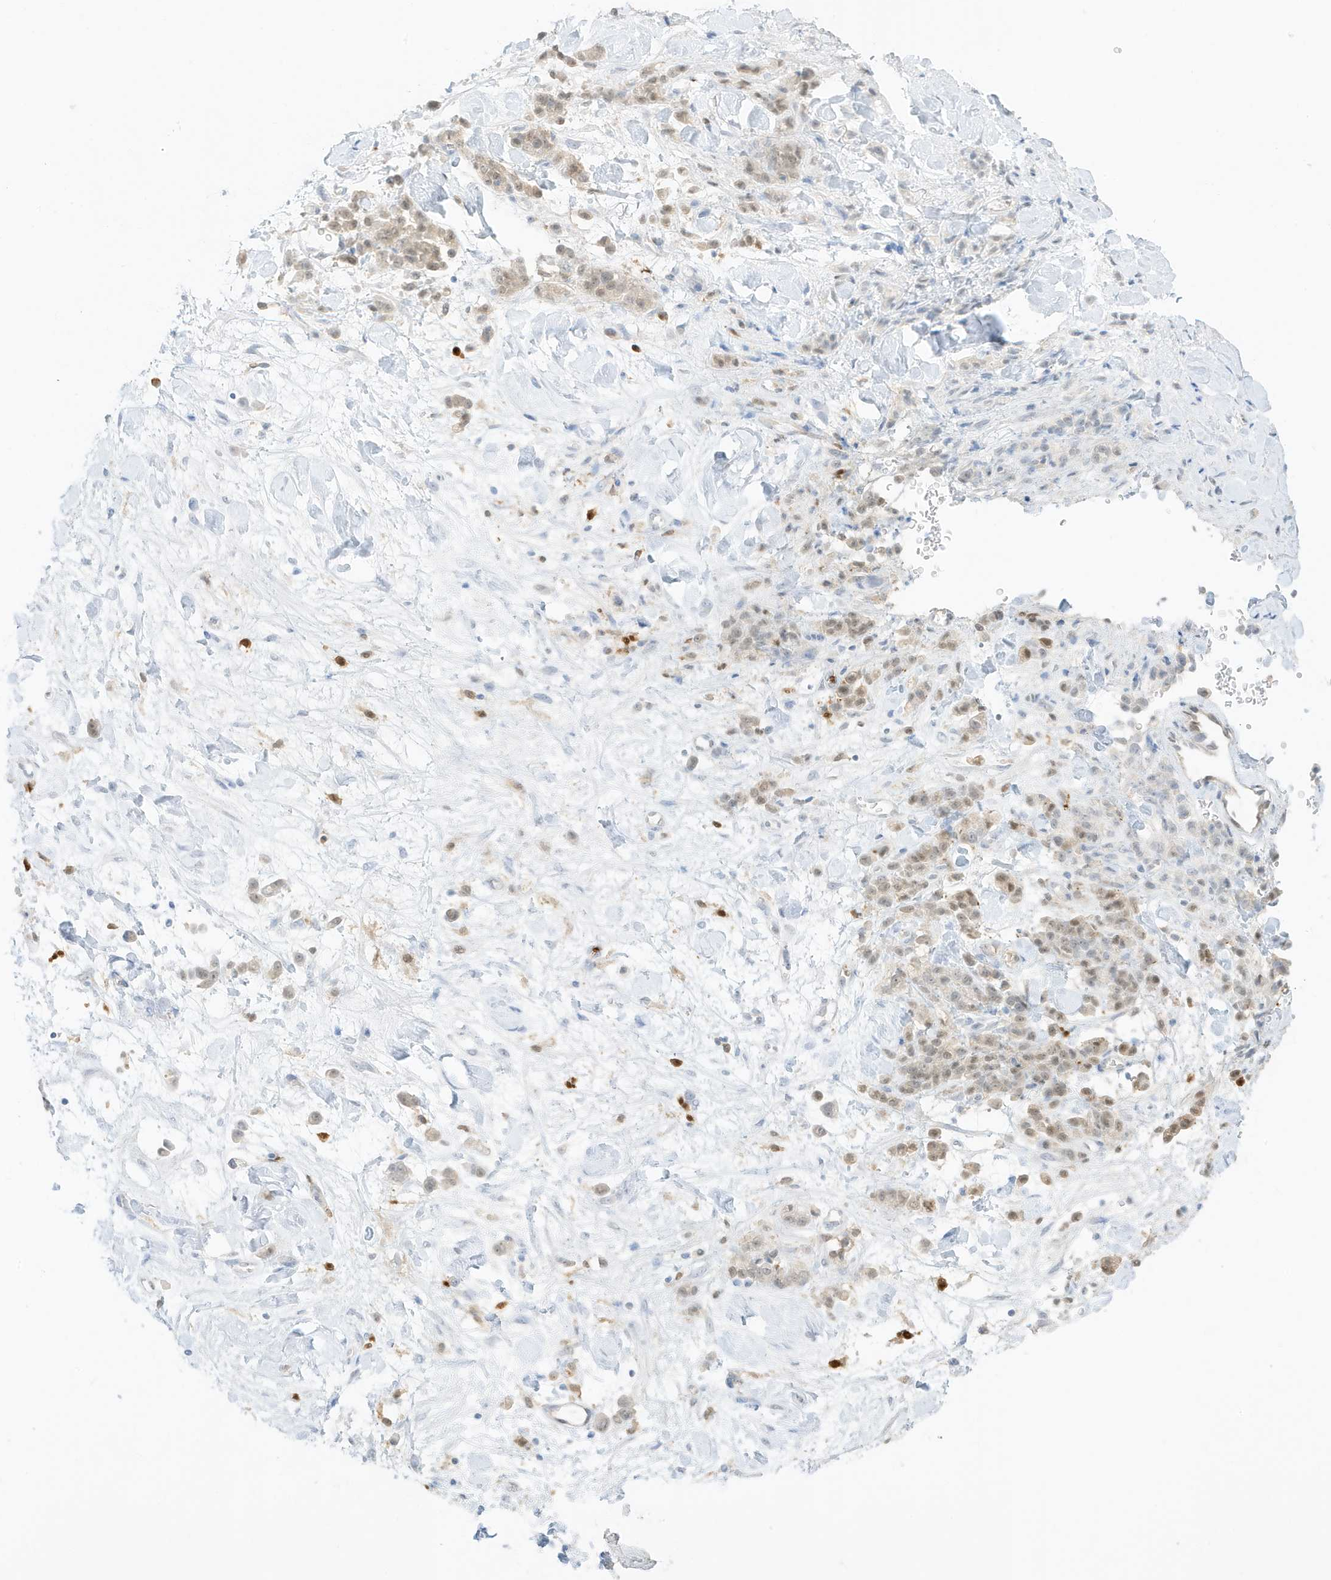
{"staining": {"intensity": "weak", "quantity": "25%-75%", "location": "cytoplasmic/membranous,nuclear"}, "tissue": "stomach cancer", "cell_type": "Tumor cells", "image_type": "cancer", "snomed": [{"axis": "morphology", "description": "Normal tissue, NOS"}, {"axis": "morphology", "description": "Adenocarcinoma, NOS"}, {"axis": "topography", "description": "Stomach"}], "caption": "The micrograph demonstrates staining of stomach cancer (adenocarcinoma), revealing weak cytoplasmic/membranous and nuclear protein staining (brown color) within tumor cells. (DAB = brown stain, brightfield microscopy at high magnification).", "gene": "GCA", "patient": {"sex": "male", "age": 82}}